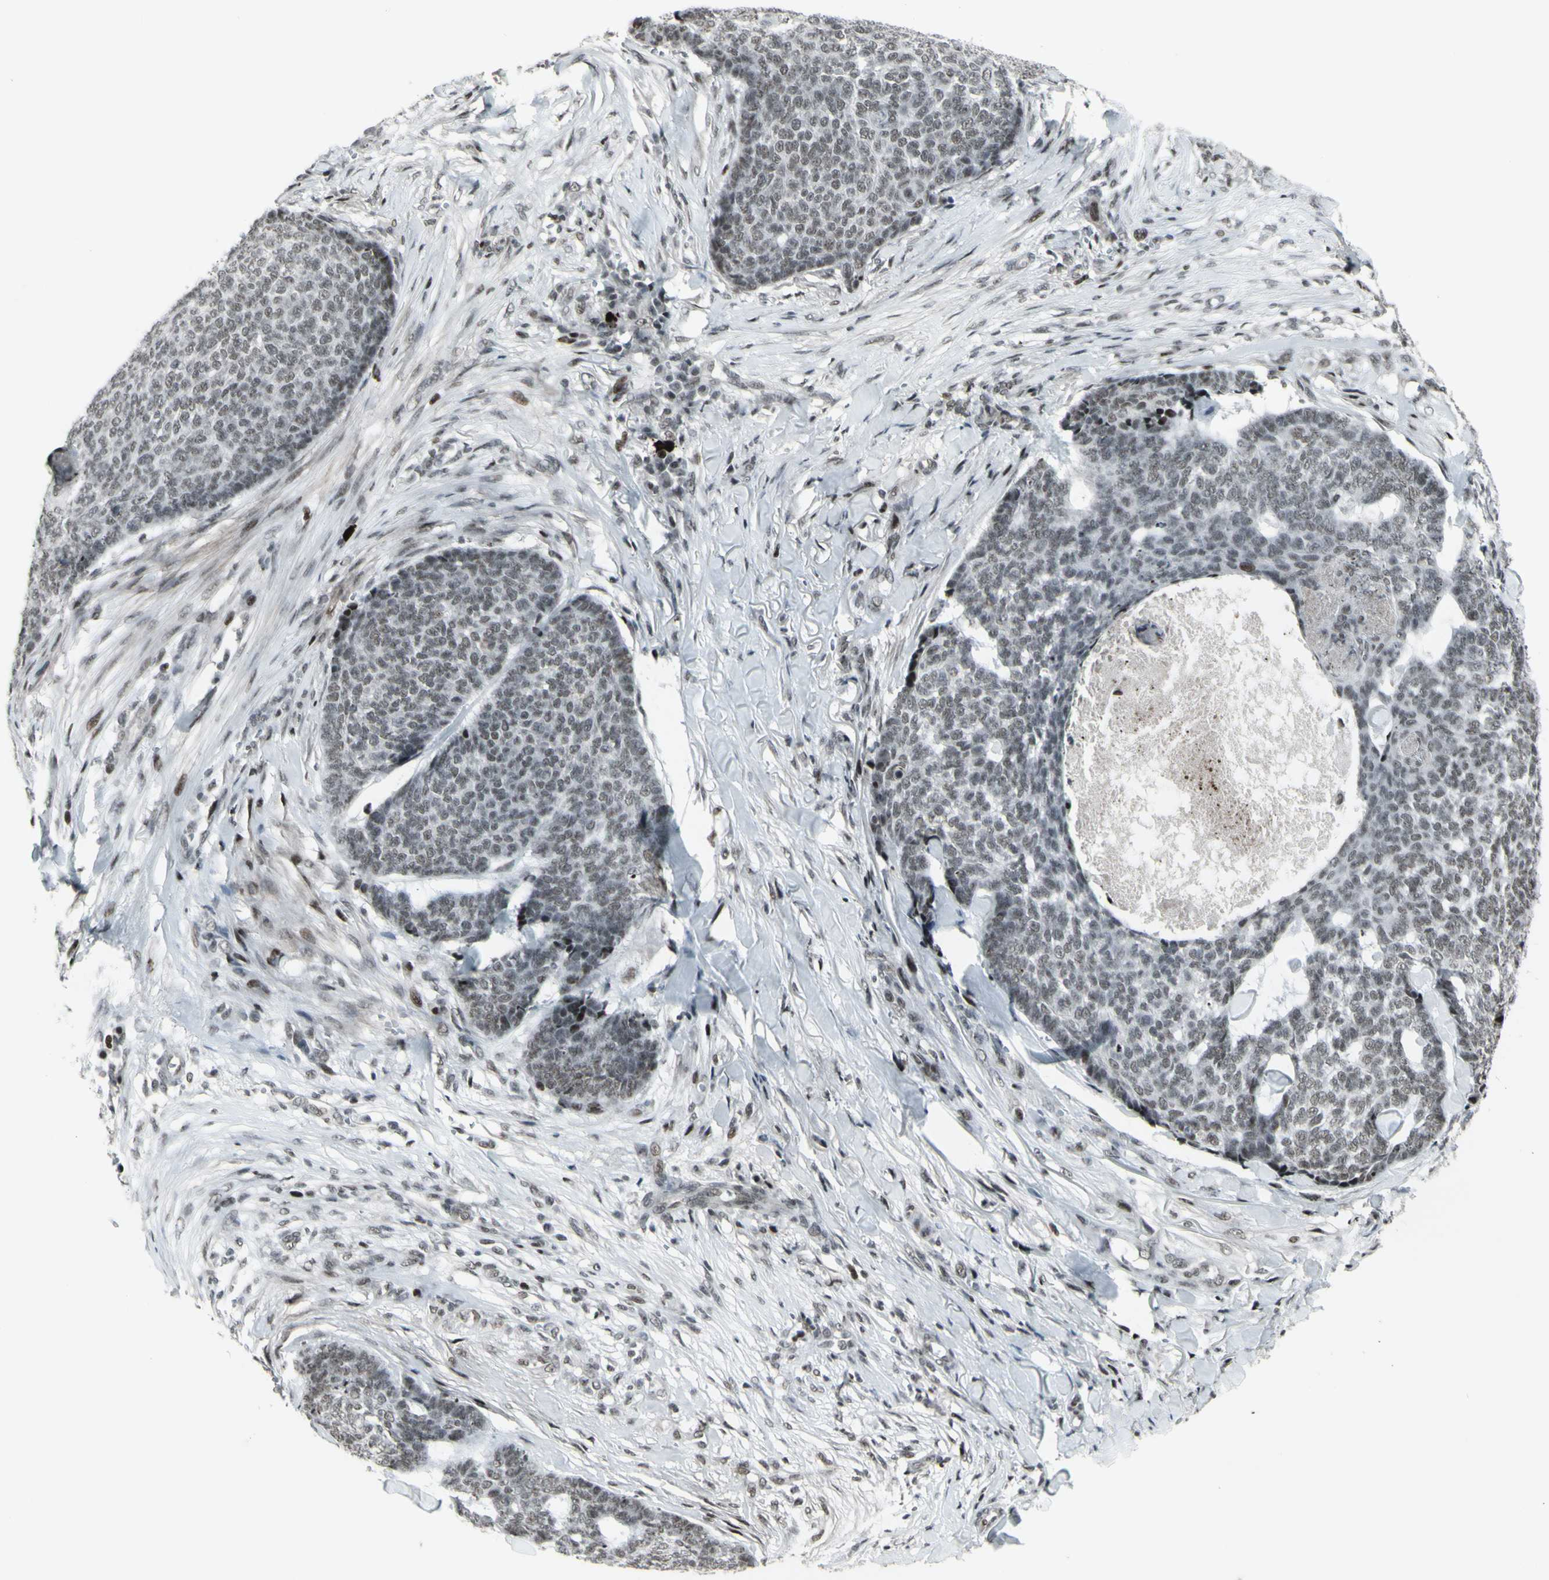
{"staining": {"intensity": "negative", "quantity": "none", "location": "none"}, "tissue": "skin cancer", "cell_type": "Tumor cells", "image_type": "cancer", "snomed": [{"axis": "morphology", "description": "Basal cell carcinoma"}, {"axis": "topography", "description": "Skin"}], "caption": "A photomicrograph of skin cancer (basal cell carcinoma) stained for a protein shows no brown staining in tumor cells. (Immunohistochemistry, brightfield microscopy, high magnification).", "gene": "SUPT6H", "patient": {"sex": "male", "age": 84}}